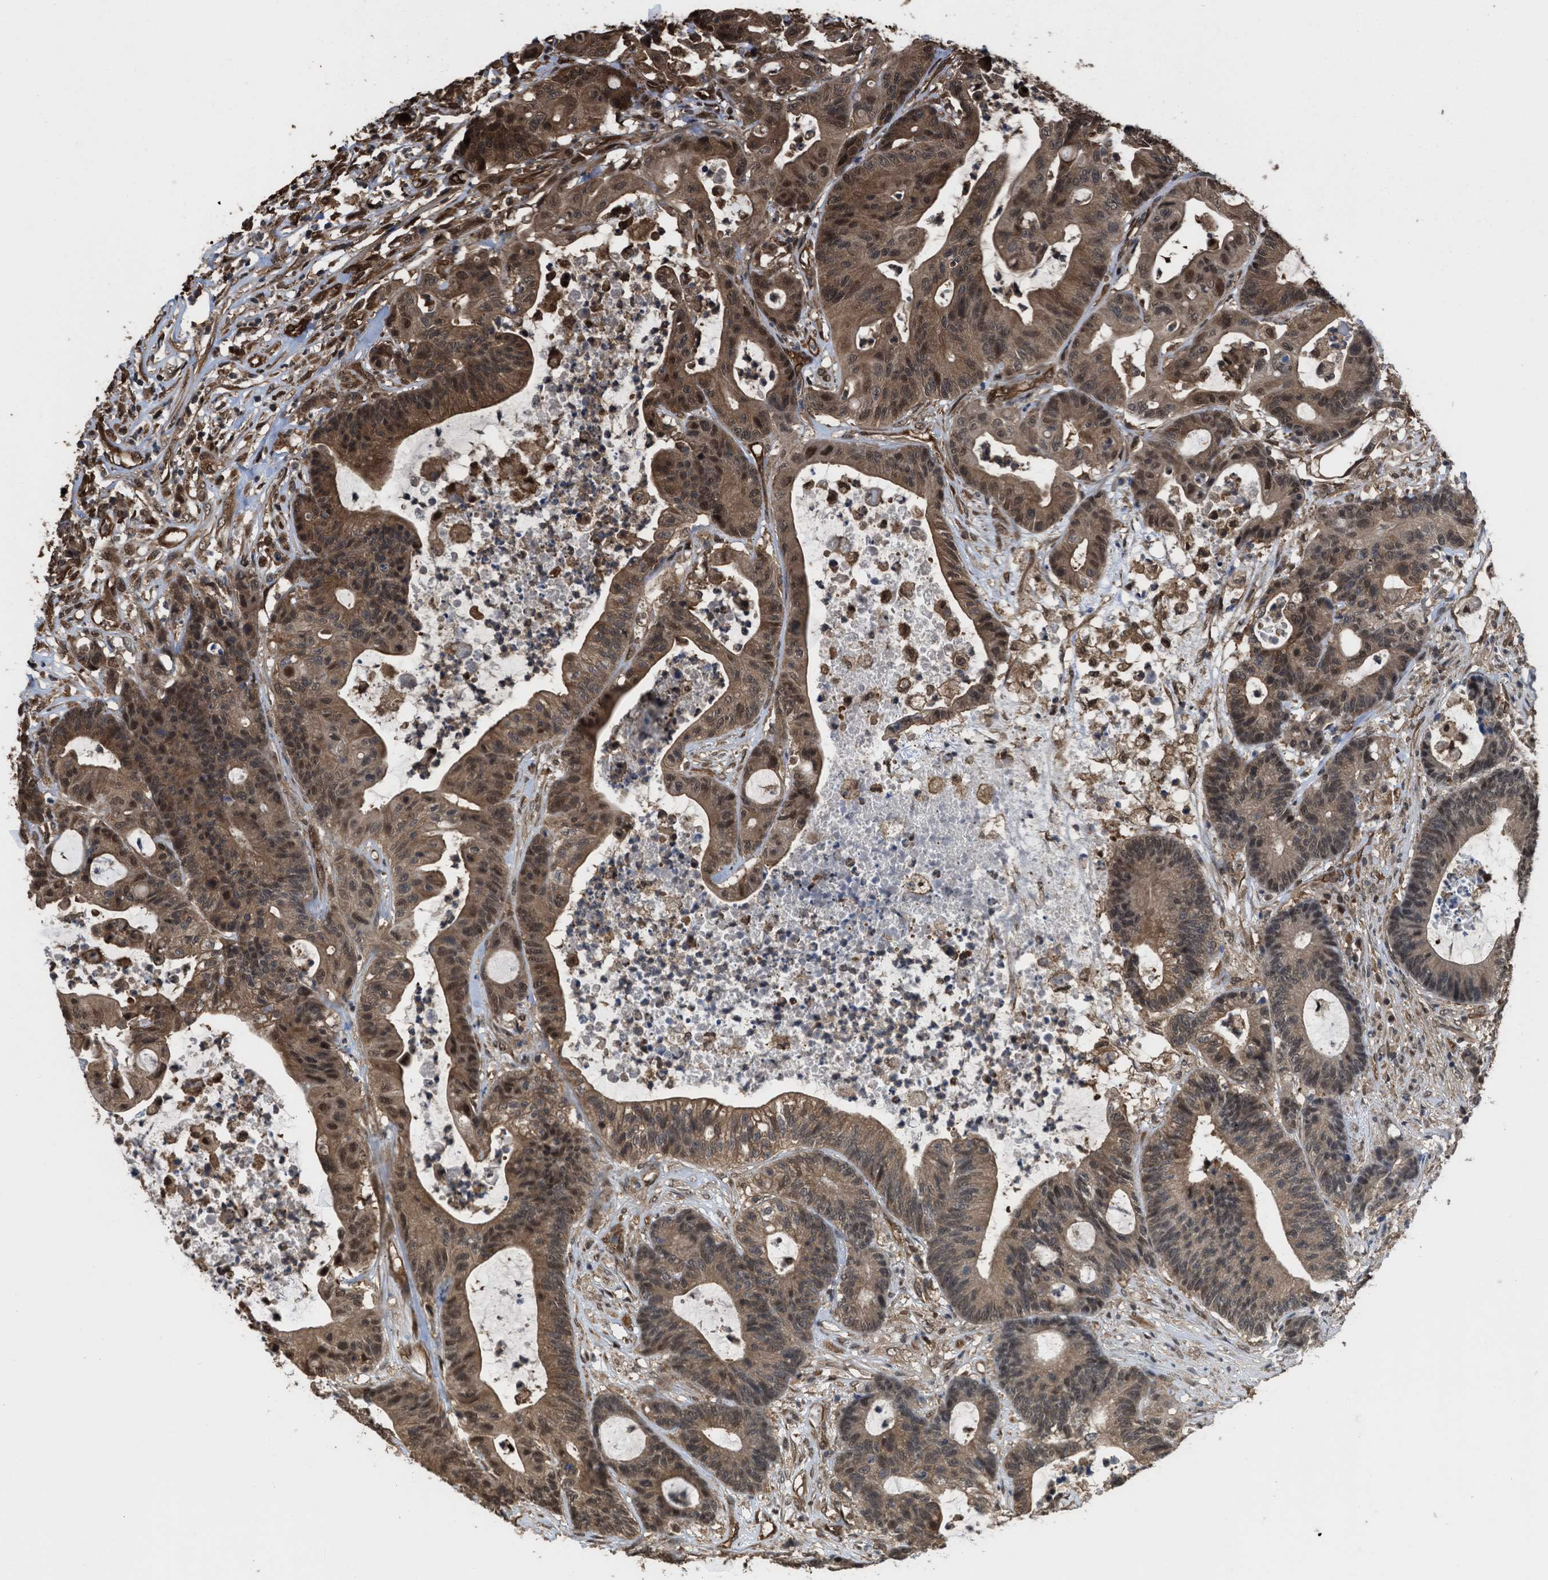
{"staining": {"intensity": "moderate", "quantity": ">75%", "location": "cytoplasmic/membranous,nuclear"}, "tissue": "colorectal cancer", "cell_type": "Tumor cells", "image_type": "cancer", "snomed": [{"axis": "morphology", "description": "Adenocarcinoma, NOS"}, {"axis": "topography", "description": "Colon"}], "caption": "Adenocarcinoma (colorectal) tissue shows moderate cytoplasmic/membranous and nuclear expression in about >75% of tumor cells", "gene": "YWHAG", "patient": {"sex": "female", "age": 84}}